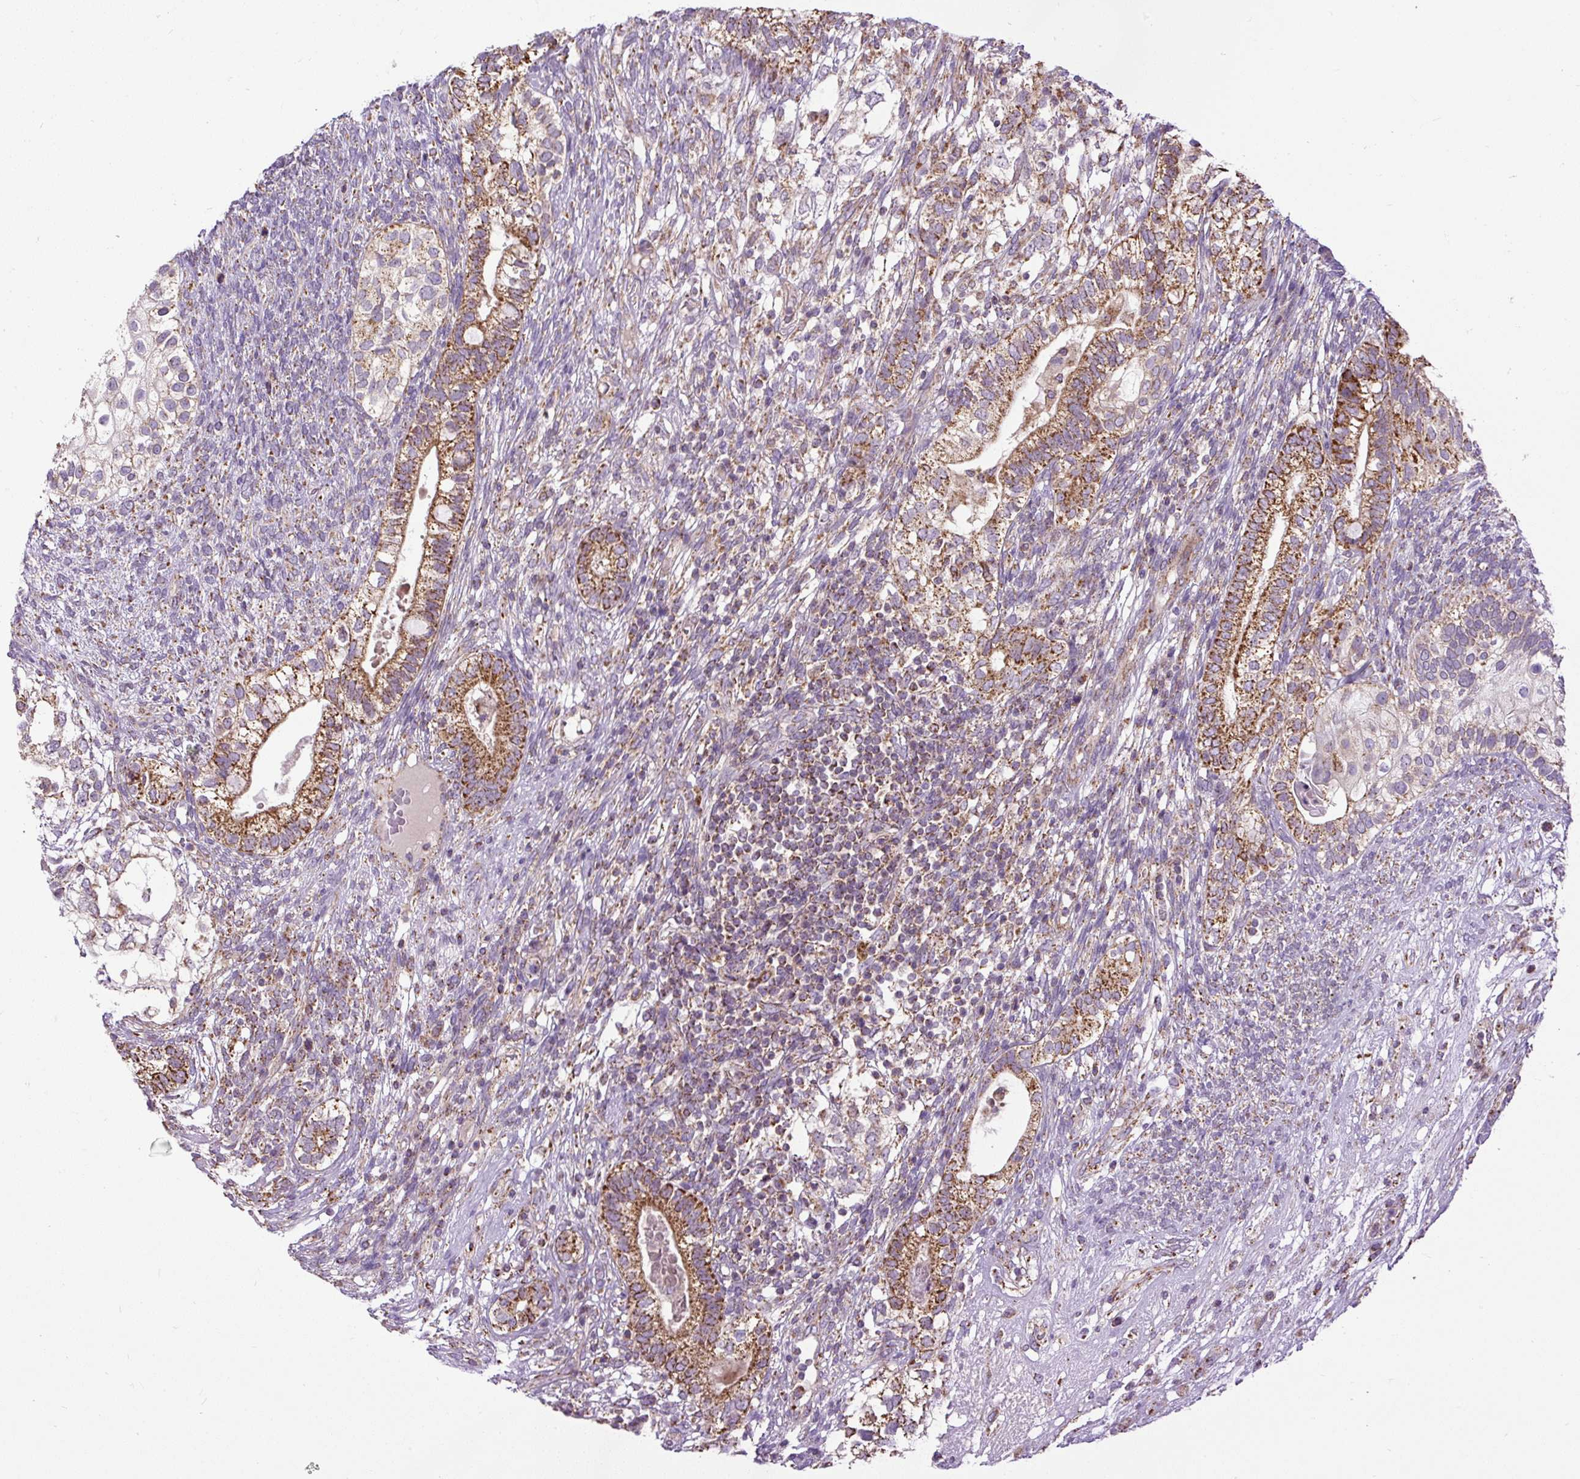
{"staining": {"intensity": "moderate", "quantity": ">75%", "location": "cytoplasmic/membranous"}, "tissue": "testis cancer", "cell_type": "Tumor cells", "image_type": "cancer", "snomed": [{"axis": "morphology", "description": "Seminoma, NOS"}, {"axis": "morphology", "description": "Carcinoma, Embryonal, NOS"}, {"axis": "topography", "description": "Testis"}], "caption": "Protein expression analysis of embryonal carcinoma (testis) reveals moderate cytoplasmic/membranous staining in approximately >75% of tumor cells. (IHC, brightfield microscopy, high magnification).", "gene": "TM2D3", "patient": {"sex": "male", "age": 41}}